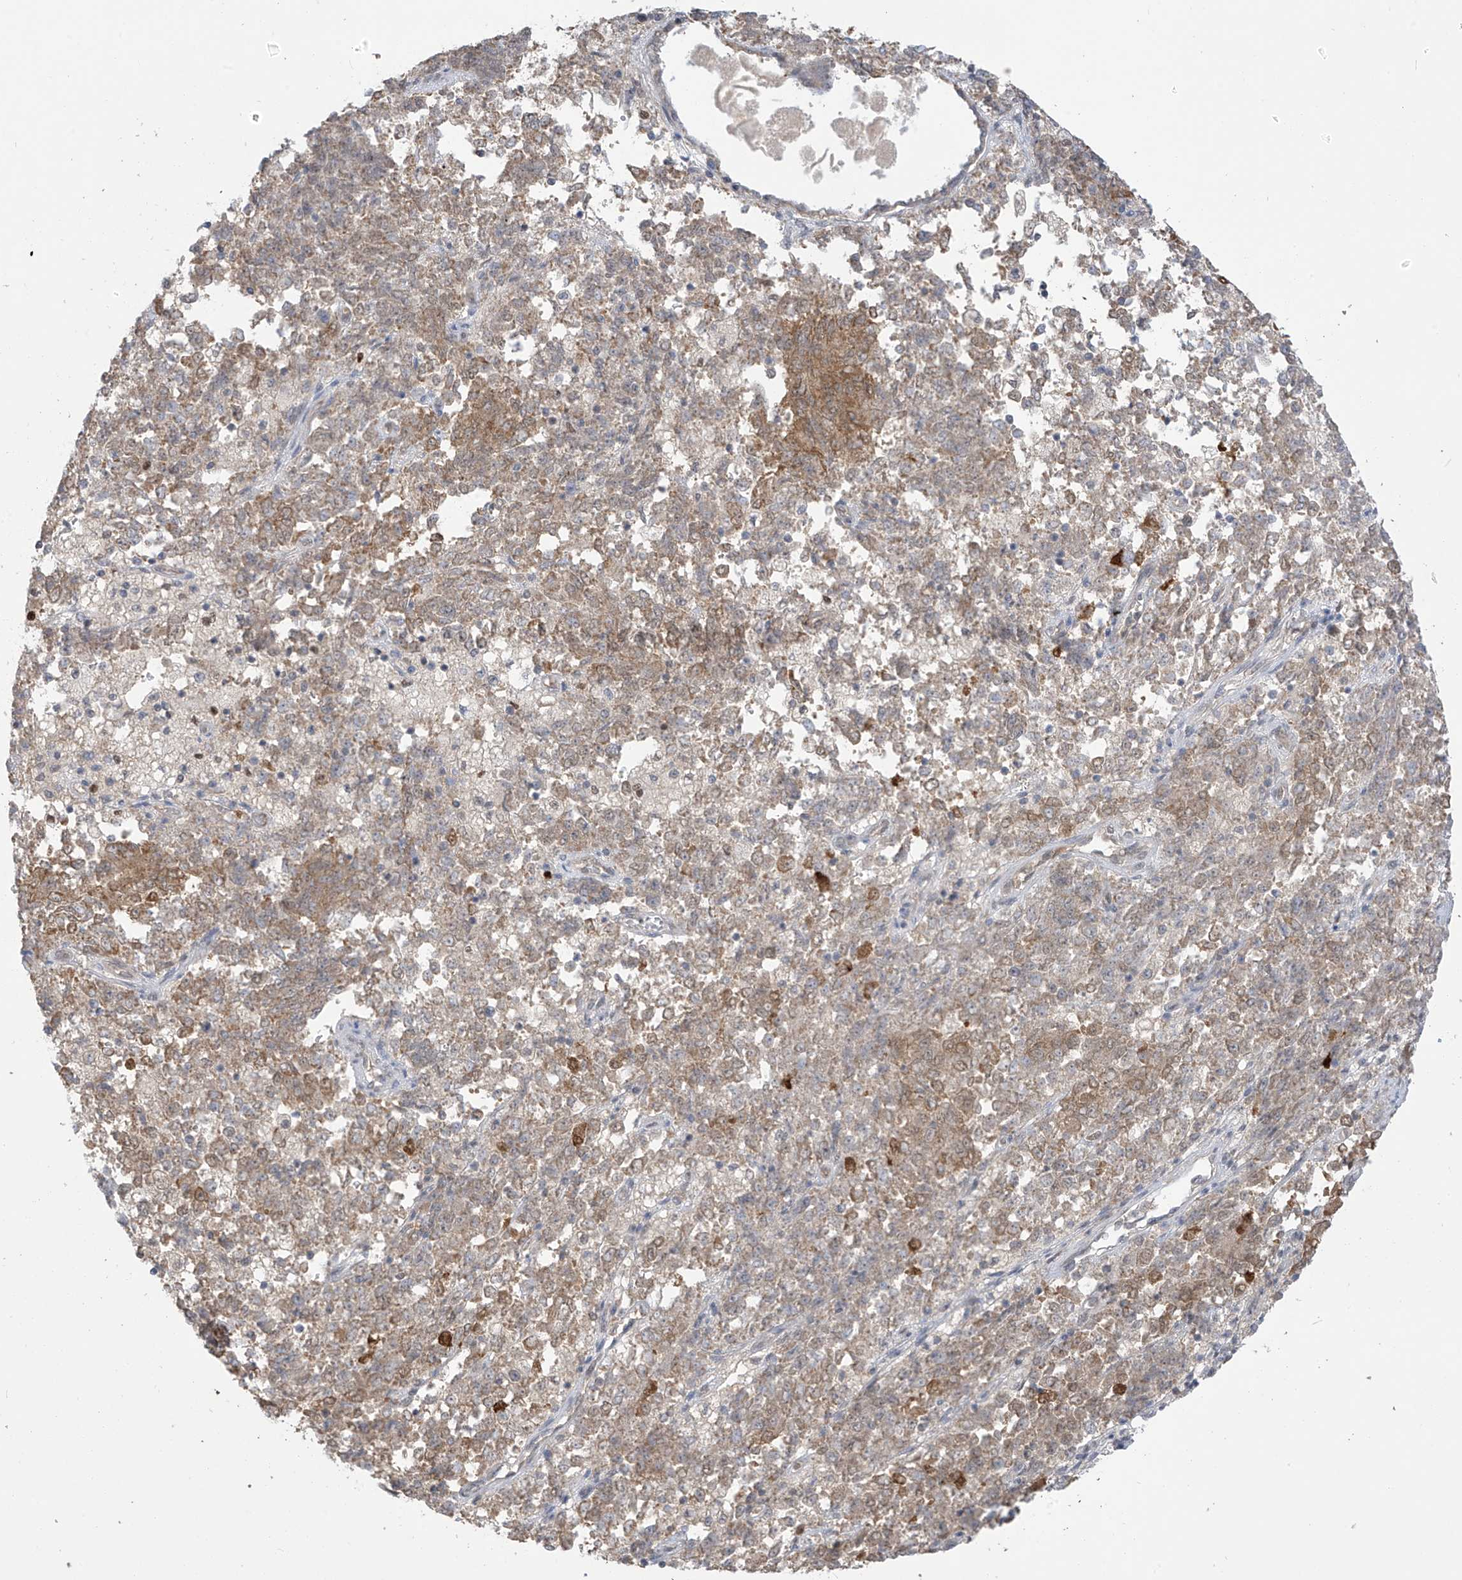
{"staining": {"intensity": "moderate", "quantity": ">75%", "location": "cytoplasmic/membranous,nuclear"}, "tissue": "endometrial cancer", "cell_type": "Tumor cells", "image_type": "cancer", "snomed": [{"axis": "morphology", "description": "Adenocarcinoma, NOS"}, {"axis": "topography", "description": "Endometrium"}], "caption": "High-magnification brightfield microscopy of endometrial cancer (adenocarcinoma) stained with DAB (3,3'-diaminobenzidine) (brown) and counterstained with hematoxylin (blue). tumor cells exhibit moderate cytoplasmic/membranous and nuclear expression is appreciated in approximately>75% of cells.", "gene": "KIAA1522", "patient": {"sex": "female", "age": 80}}